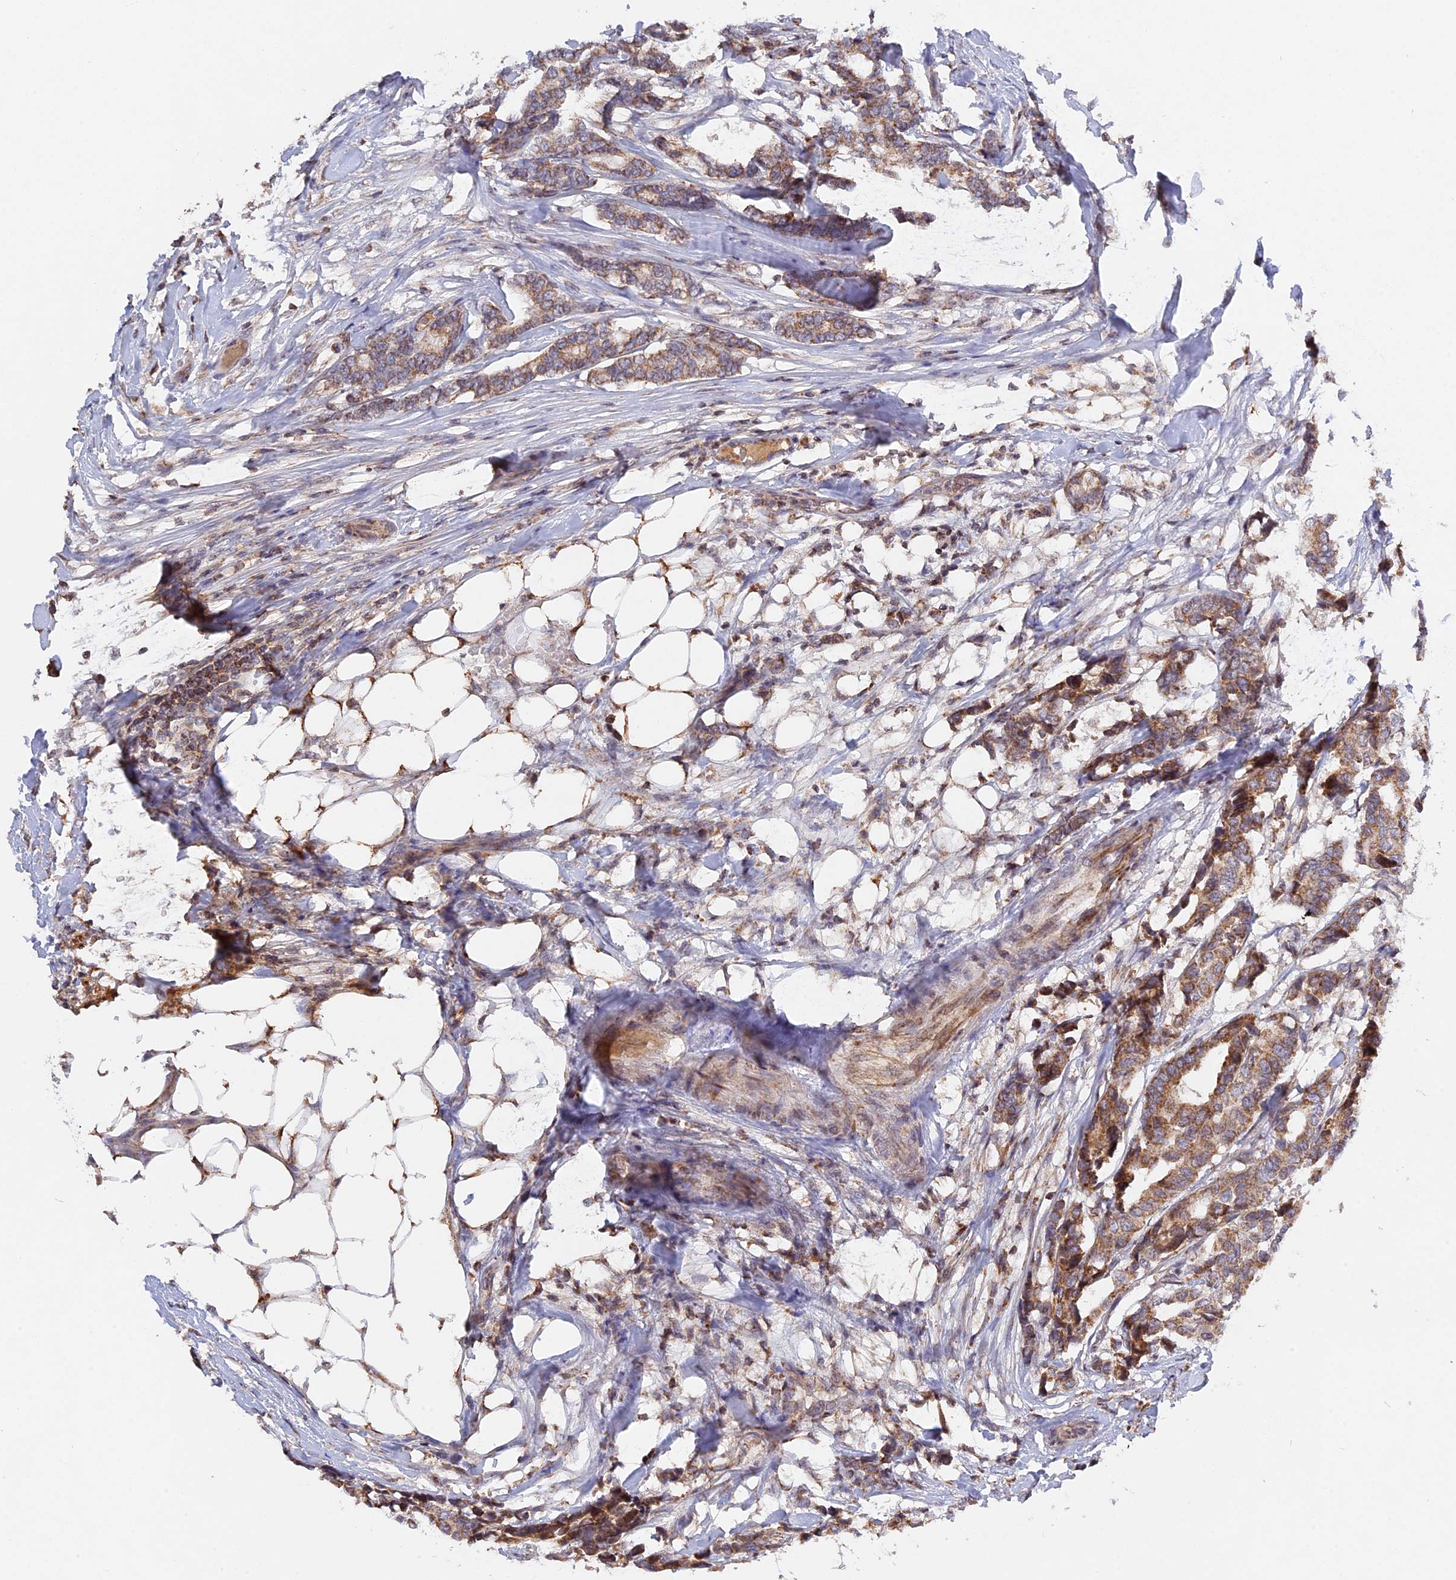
{"staining": {"intensity": "moderate", "quantity": ">75%", "location": "cytoplasmic/membranous"}, "tissue": "breast cancer", "cell_type": "Tumor cells", "image_type": "cancer", "snomed": [{"axis": "morphology", "description": "Duct carcinoma"}, {"axis": "topography", "description": "Breast"}], "caption": "Protein staining exhibits moderate cytoplasmic/membranous staining in approximately >75% of tumor cells in breast invasive ductal carcinoma. The staining was performed using DAB (3,3'-diaminobenzidine) to visualize the protein expression in brown, while the nuclei were stained in blue with hematoxylin (Magnification: 20x).", "gene": "MPV17L", "patient": {"sex": "female", "age": 87}}